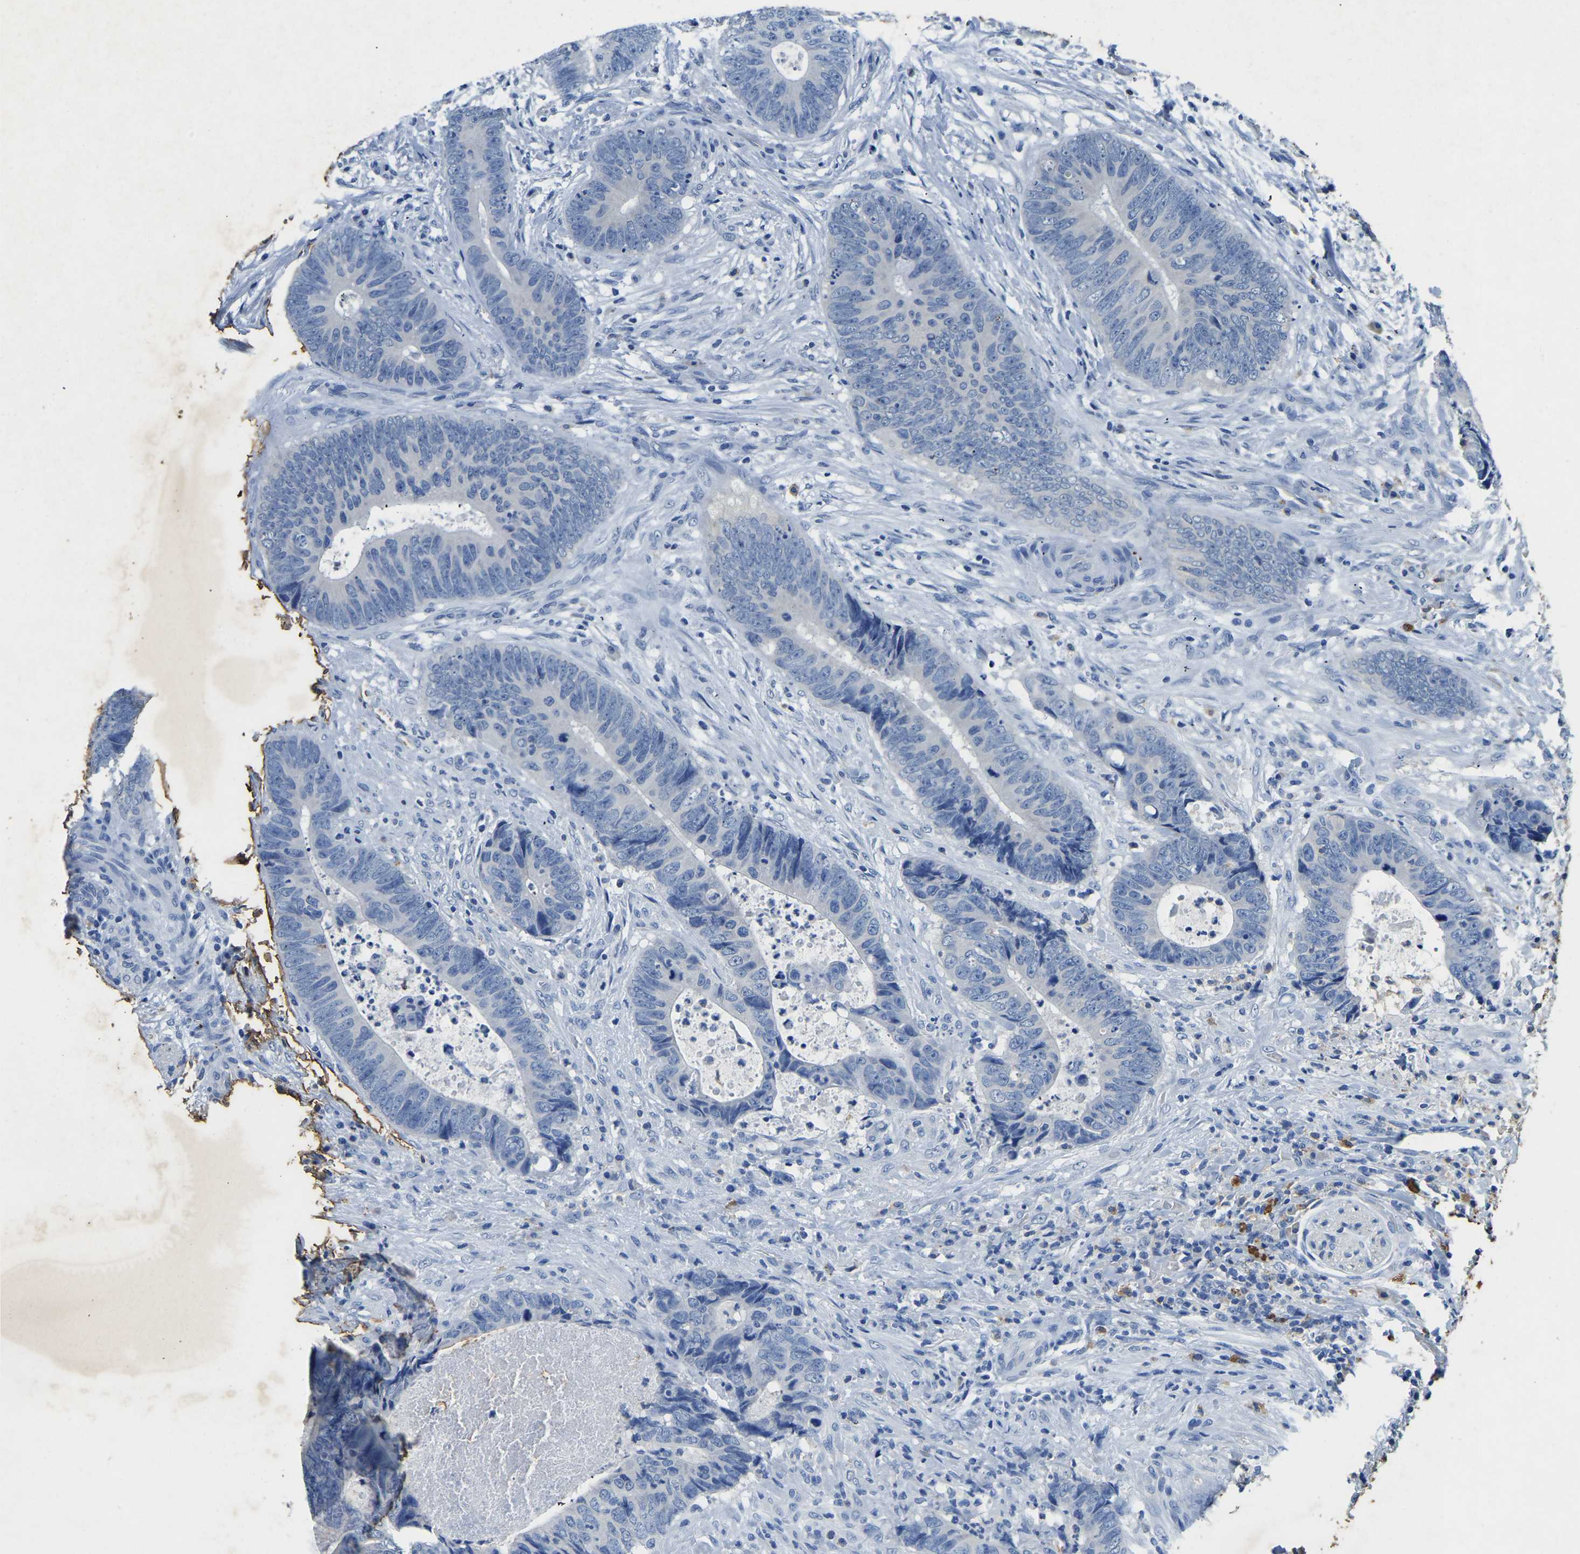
{"staining": {"intensity": "negative", "quantity": "none", "location": "none"}, "tissue": "colorectal cancer", "cell_type": "Tumor cells", "image_type": "cancer", "snomed": [{"axis": "morphology", "description": "Adenocarcinoma, NOS"}, {"axis": "topography", "description": "Colon"}], "caption": "Image shows no significant protein expression in tumor cells of colorectal adenocarcinoma. Nuclei are stained in blue.", "gene": "UBN2", "patient": {"sex": "male", "age": 56}}